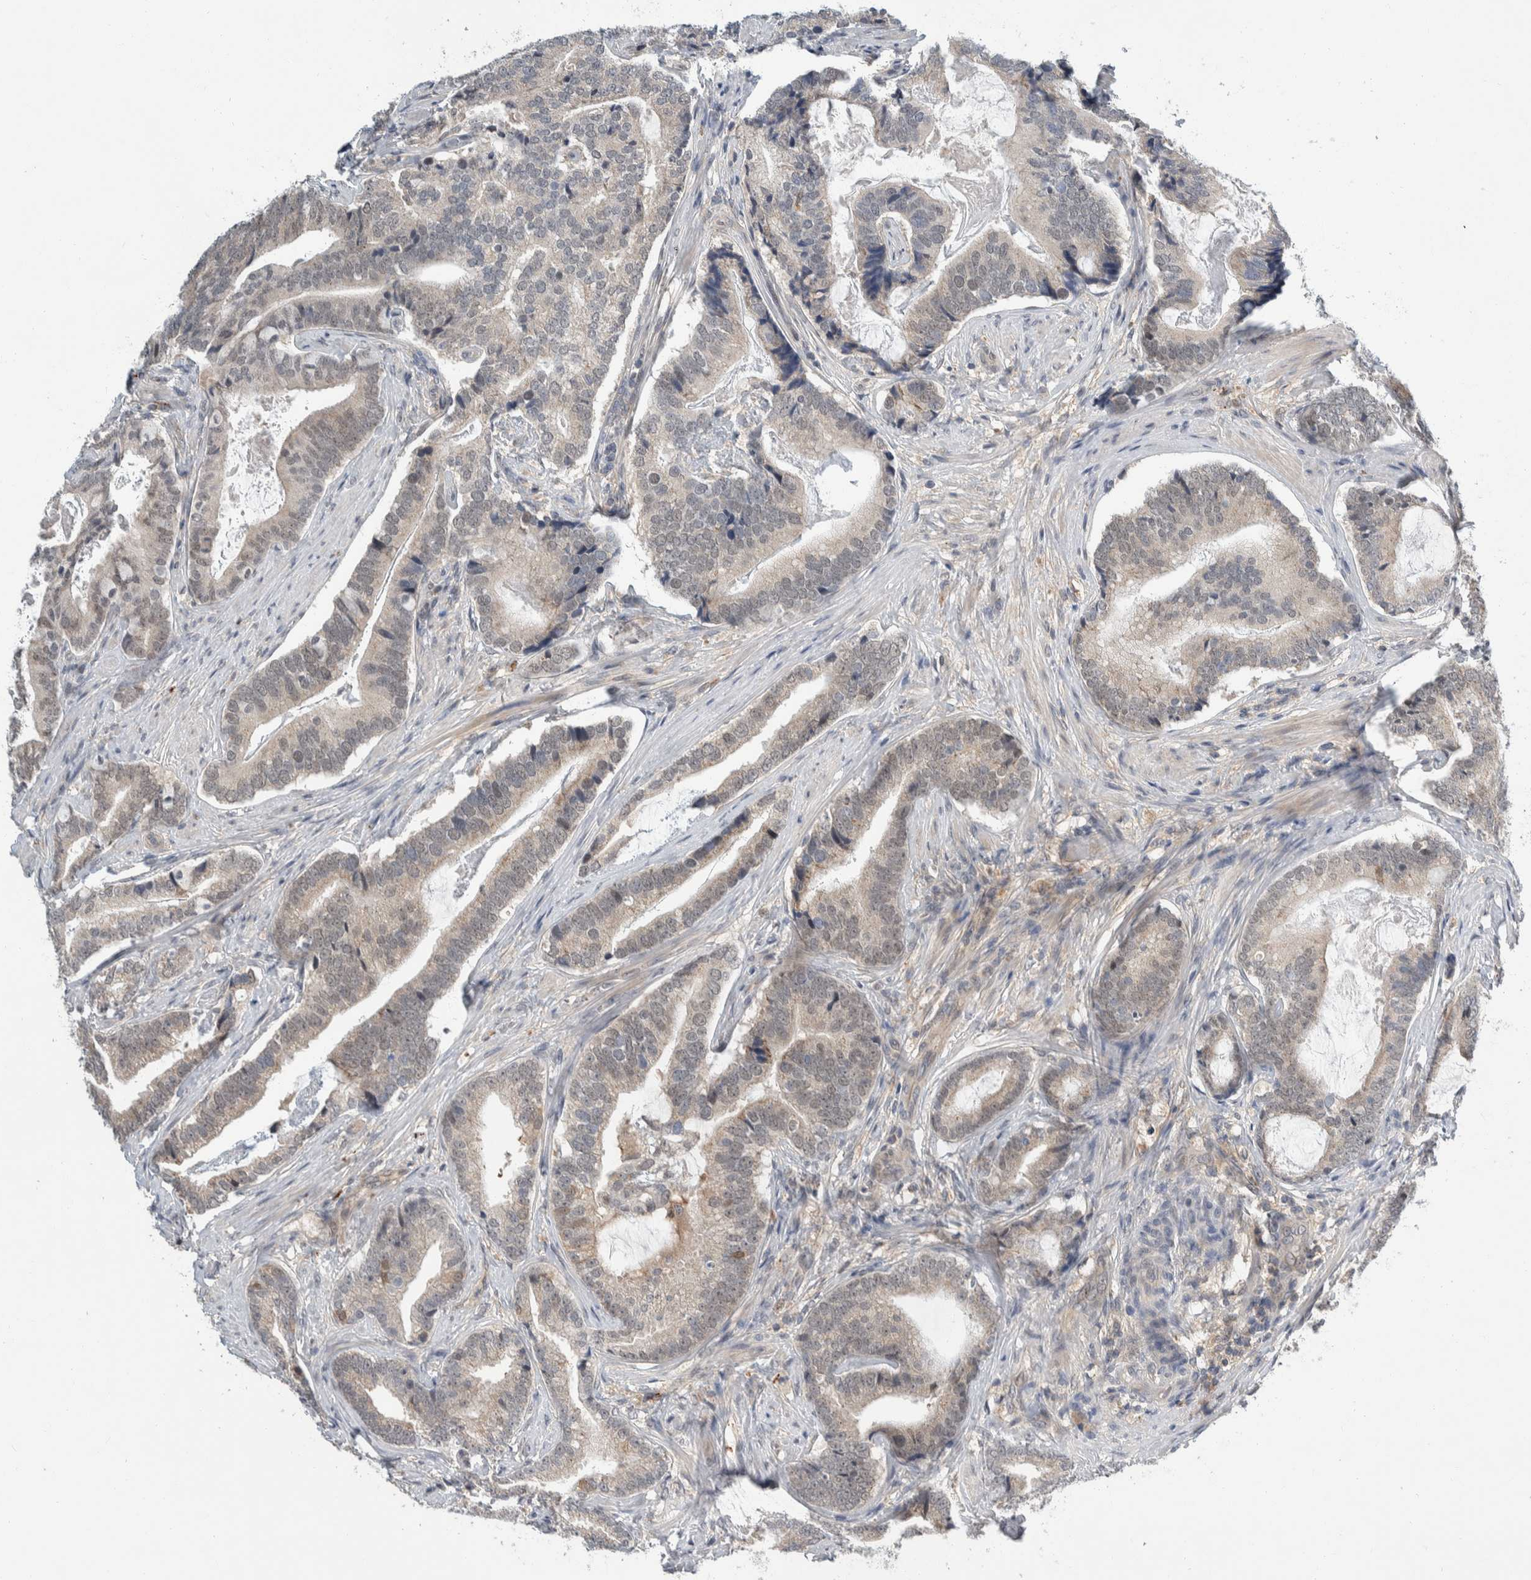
{"staining": {"intensity": "weak", "quantity": "<25%", "location": "cytoplasmic/membranous,nuclear"}, "tissue": "prostate cancer", "cell_type": "Tumor cells", "image_type": "cancer", "snomed": [{"axis": "morphology", "description": "Adenocarcinoma, High grade"}, {"axis": "topography", "description": "Prostate"}], "caption": "Immunohistochemical staining of human prostate cancer (adenocarcinoma (high-grade)) displays no significant expression in tumor cells.", "gene": "SHPK", "patient": {"sex": "male", "age": 55}}